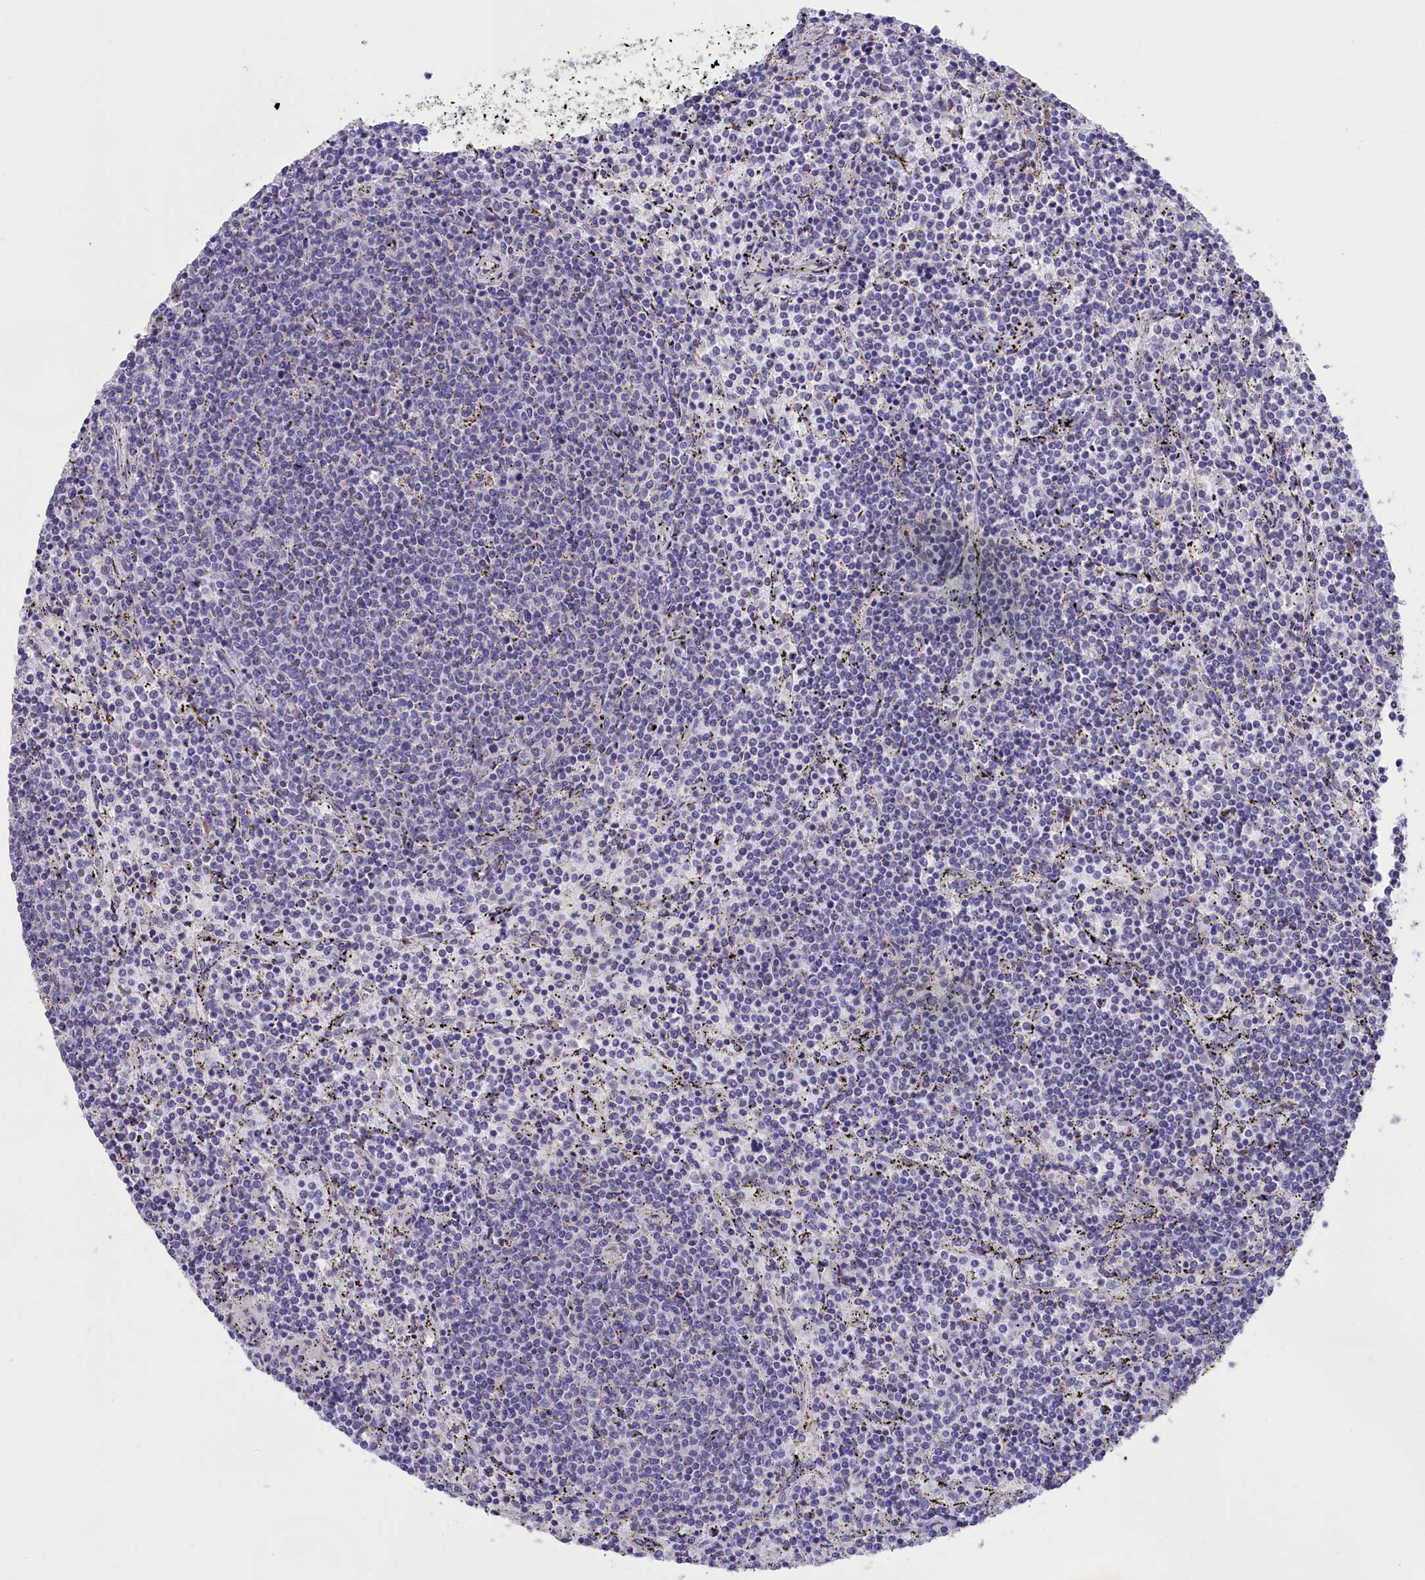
{"staining": {"intensity": "negative", "quantity": "none", "location": "none"}, "tissue": "lymphoma", "cell_type": "Tumor cells", "image_type": "cancer", "snomed": [{"axis": "morphology", "description": "Malignant lymphoma, non-Hodgkin's type, Low grade"}, {"axis": "topography", "description": "Spleen"}], "caption": "Tumor cells show no significant protein expression in malignant lymphoma, non-Hodgkin's type (low-grade).", "gene": "CYP2U1", "patient": {"sex": "female", "age": 50}}